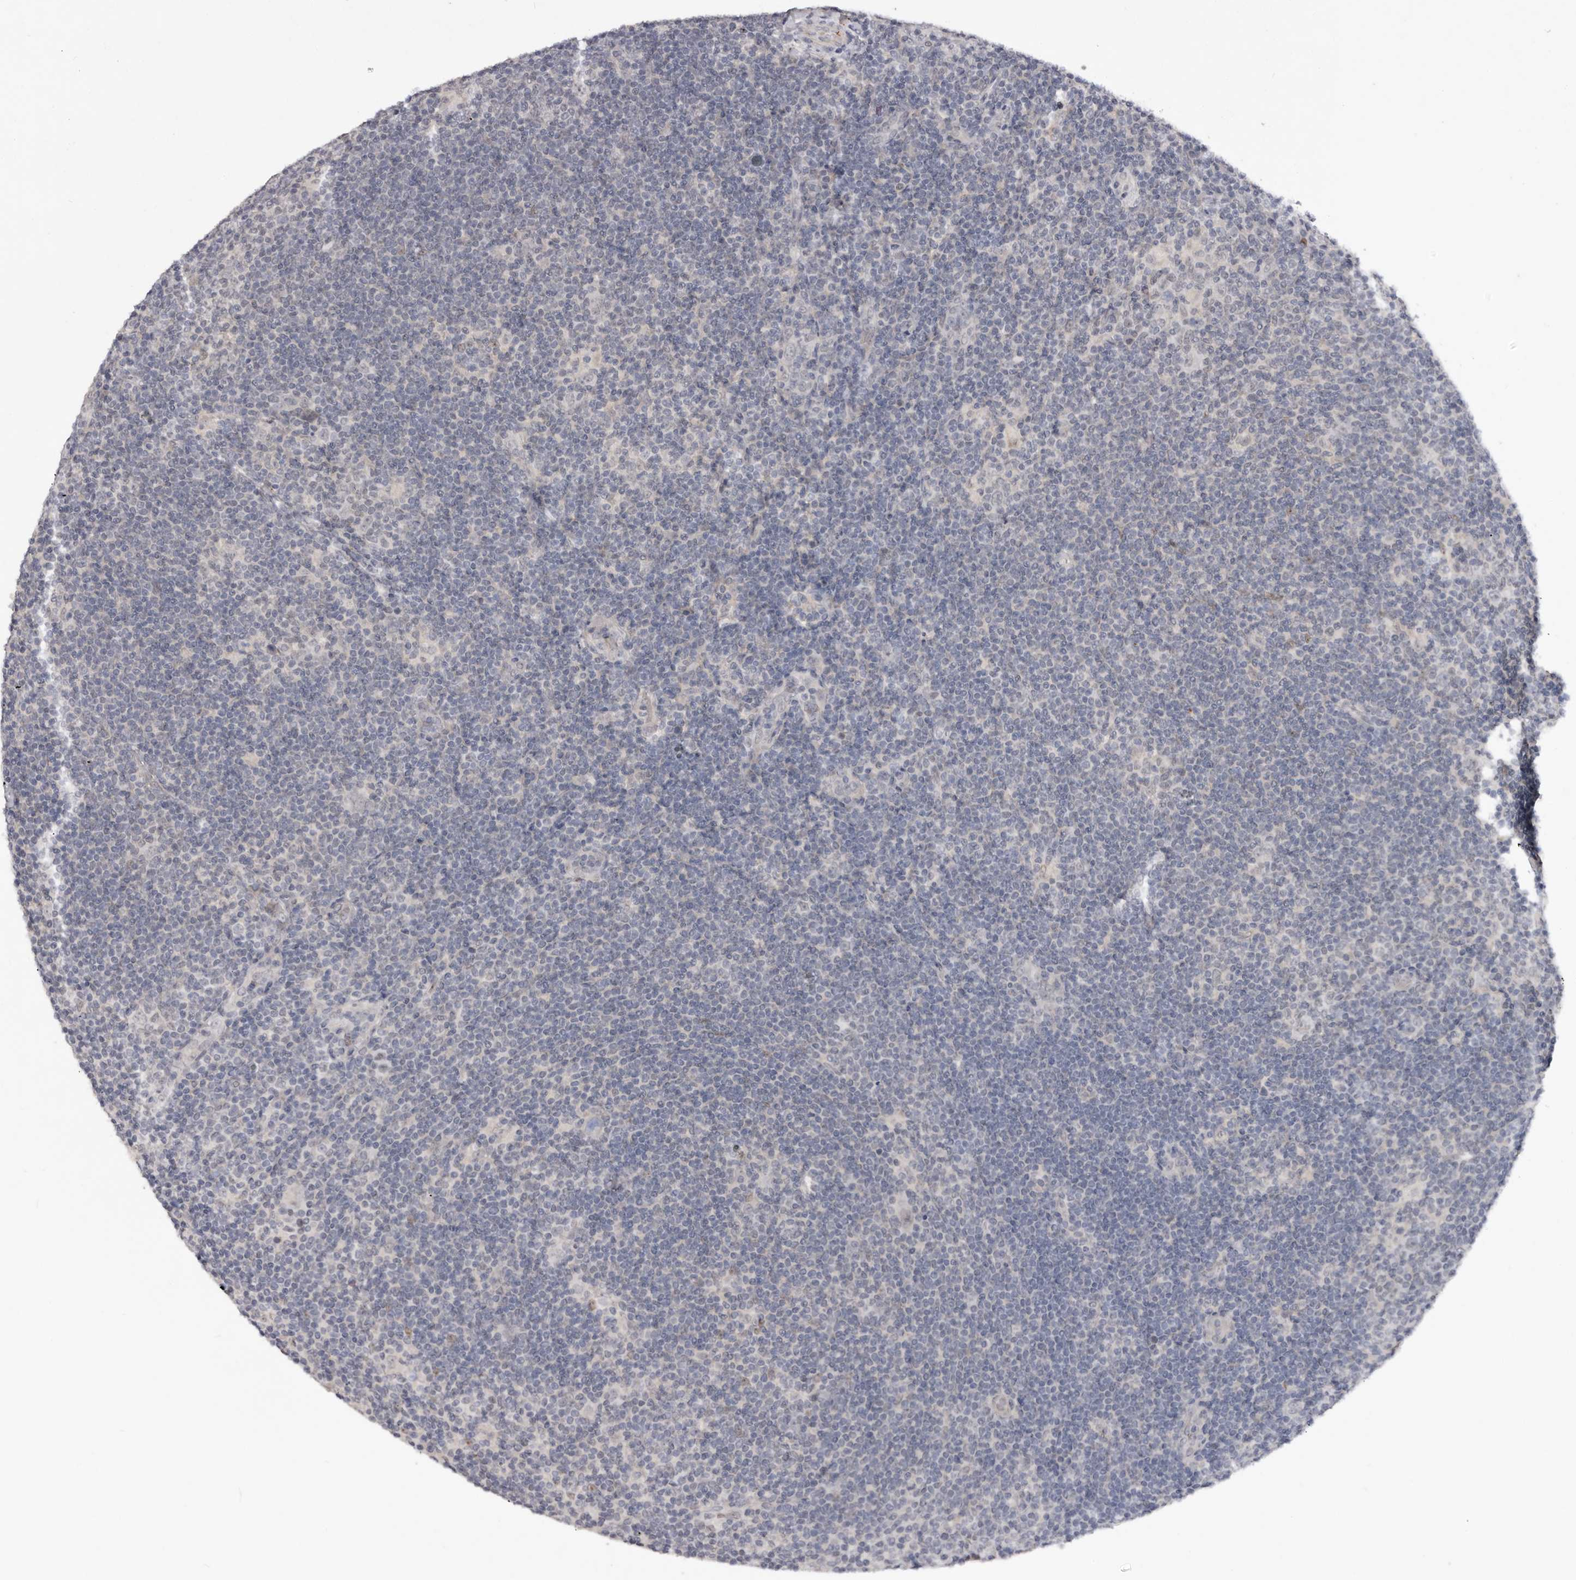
{"staining": {"intensity": "negative", "quantity": "none", "location": "none"}, "tissue": "lymphoma", "cell_type": "Tumor cells", "image_type": "cancer", "snomed": [{"axis": "morphology", "description": "Hodgkin's disease, NOS"}, {"axis": "topography", "description": "Lymph node"}], "caption": "This is an immunohistochemistry histopathology image of lymphoma. There is no expression in tumor cells.", "gene": "TNR", "patient": {"sex": "female", "age": 57}}